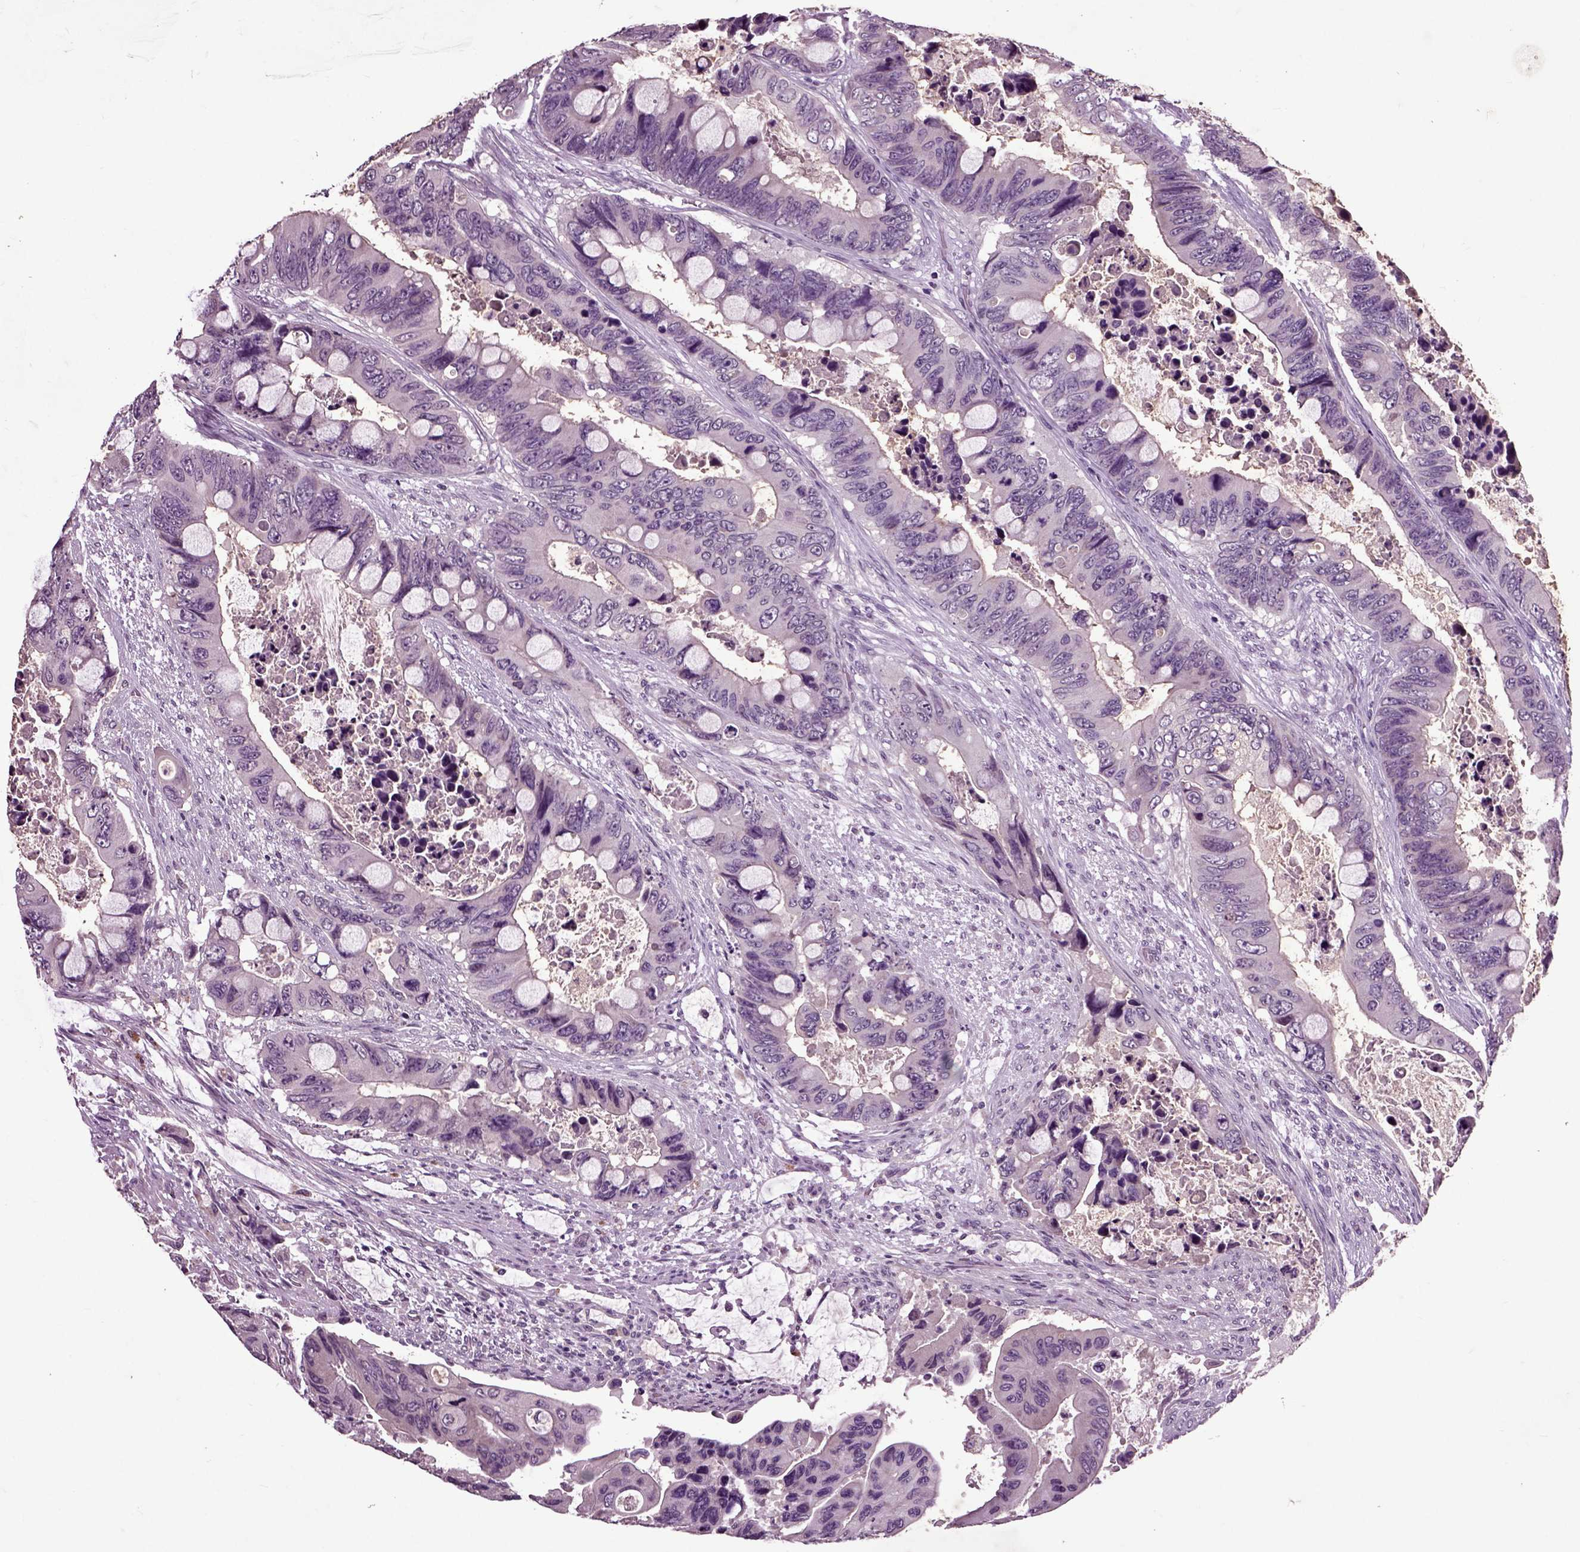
{"staining": {"intensity": "negative", "quantity": "none", "location": "none"}, "tissue": "colorectal cancer", "cell_type": "Tumor cells", "image_type": "cancer", "snomed": [{"axis": "morphology", "description": "Adenocarcinoma, NOS"}, {"axis": "topography", "description": "Rectum"}], "caption": "Immunohistochemistry micrograph of neoplastic tissue: human colorectal cancer (adenocarcinoma) stained with DAB reveals no significant protein expression in tumor cells. (DAB IHC, high magnification).", "gene": "CRHR1", "patient": {"sex": "male", "age": 63}}